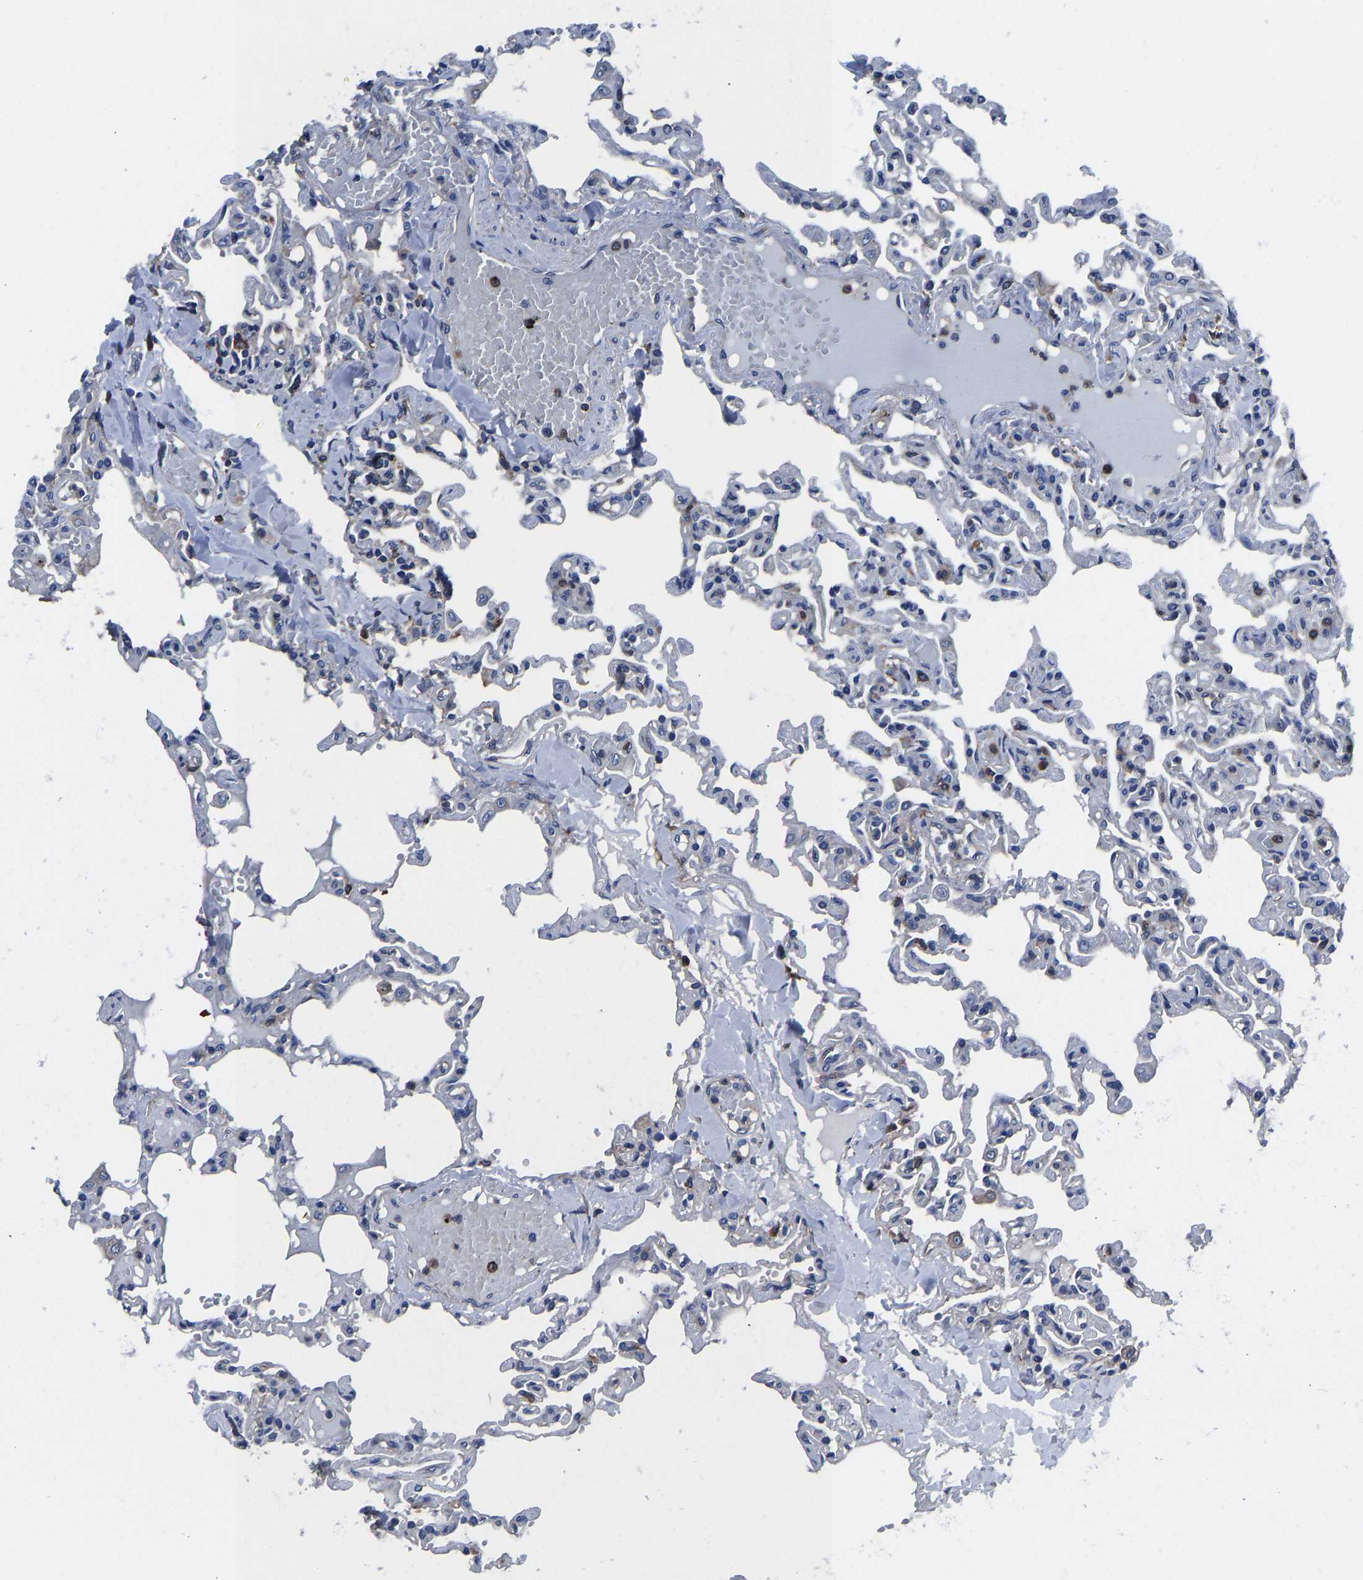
{"staining": {"intensity": "negative", "quantity": "none", "location": "none"}, "tissue": "lung", "cell_type": "Alveolar cells", "image_type": "normal", "snomed": [{"axis": "morphology", "description": "Normal tissue, NOS"}, {"axis": "topography", "description": "Lung"}], "caption": "IHC of unremarkable human lung reveals no staining in alveolar cells.", "gene": "PRKAR1A", "patient": {"sex": "male", "age": 21}}